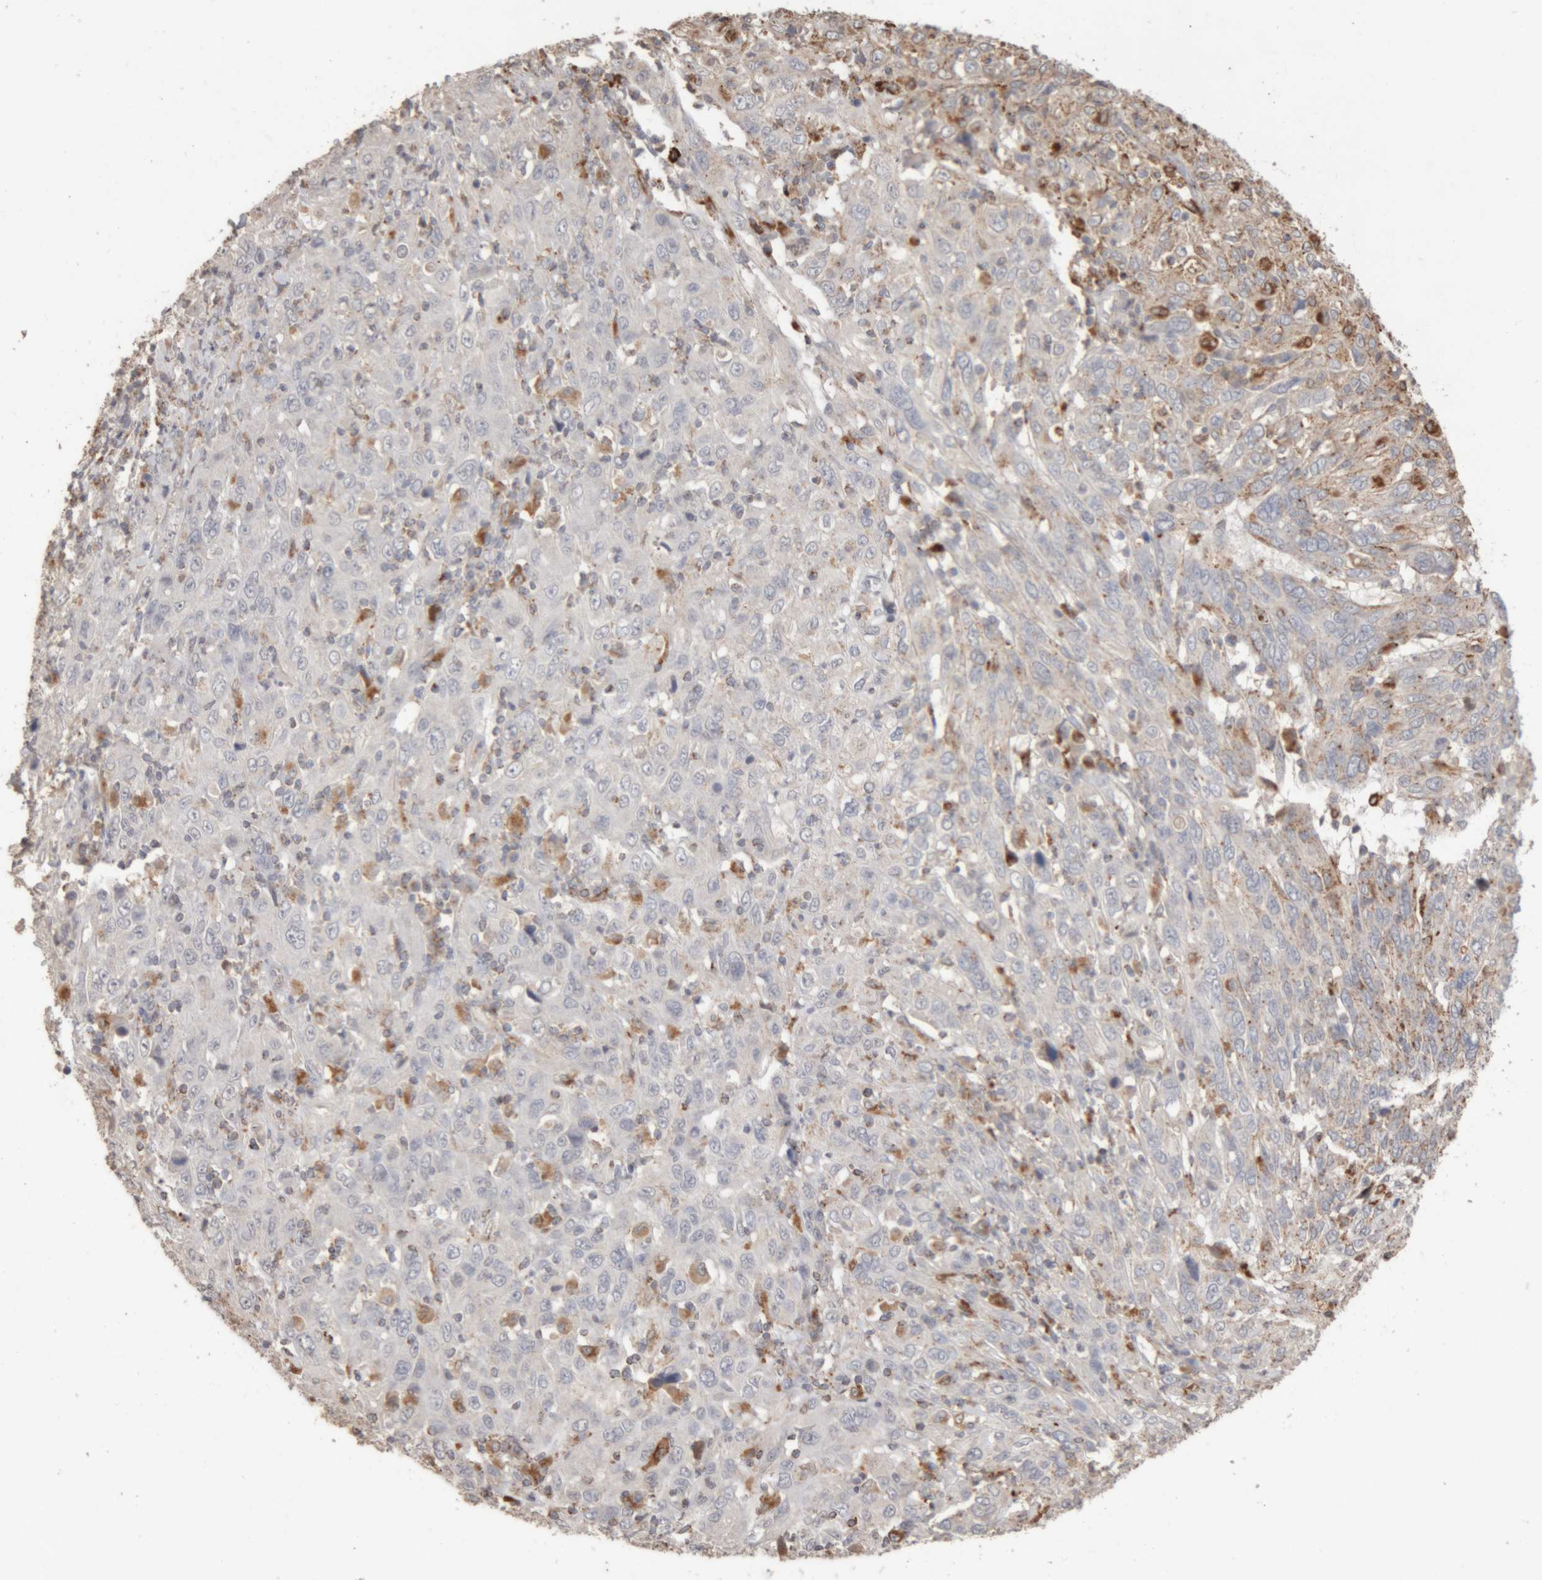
{"staining": {"intensity": "moderate", "quantity": "25%-75%", "location": "cytoplasmic/membranous"}, "tissue": "cervical cancer", "cell_type": "Tumor cells", "image_type": "cancer", "snomed": [{"axis": "morphology", "description": "Squamous cell carcinoma, NOS"}, {"axis": "topography", "description": "Cervix"}], "caption": "Protein staining of cervical cancer (squamous cell carcinoma) tissue exhibits moderate cytoplasmic/membranous expression in approximately 25%-75% of tumor cells.", "gene": "ARSA", "patient": {"sex": "female", "age": 46}}